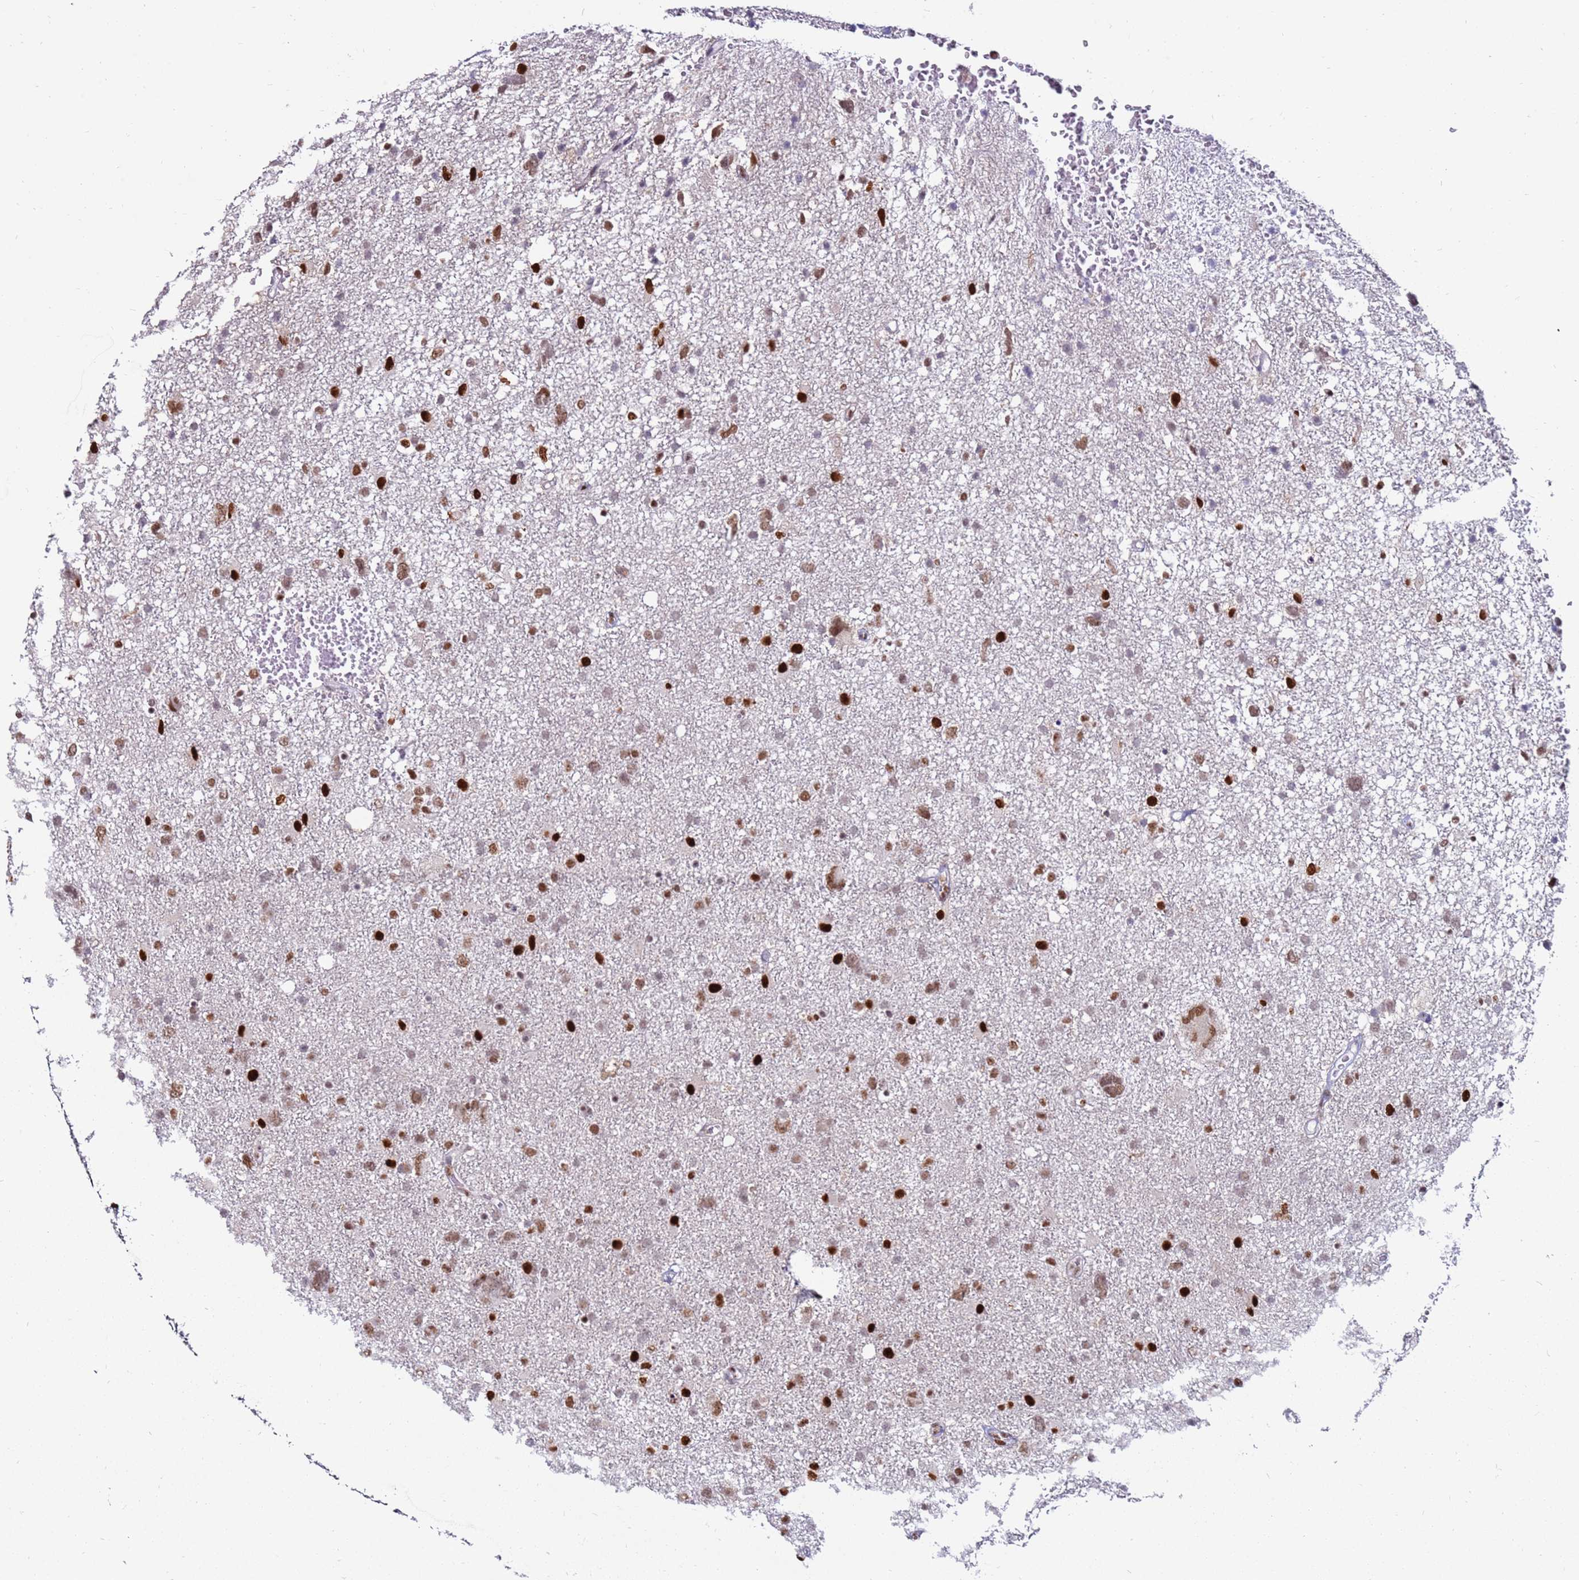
{"staining": {"intensity": "strong", "quantity": "25%-75%", "location": "nuclear"}, "tissue": "glioma", "cell_type": "Tumor cells", "image_type": "cancer", "snomed": [{"axis": "morphology", "description": "Glioma, malignant, High grade"}, {"axis": "topography", "description": "Brain"}], "caption": "This image reveals immunohistochemistry staining of human malignant glioma (high-grade), with high strong nuclear expression in approximately 25%-75% of tumor cells.", "gene": "KPNA4", "patient": {"sex": "male", "age": 61}}